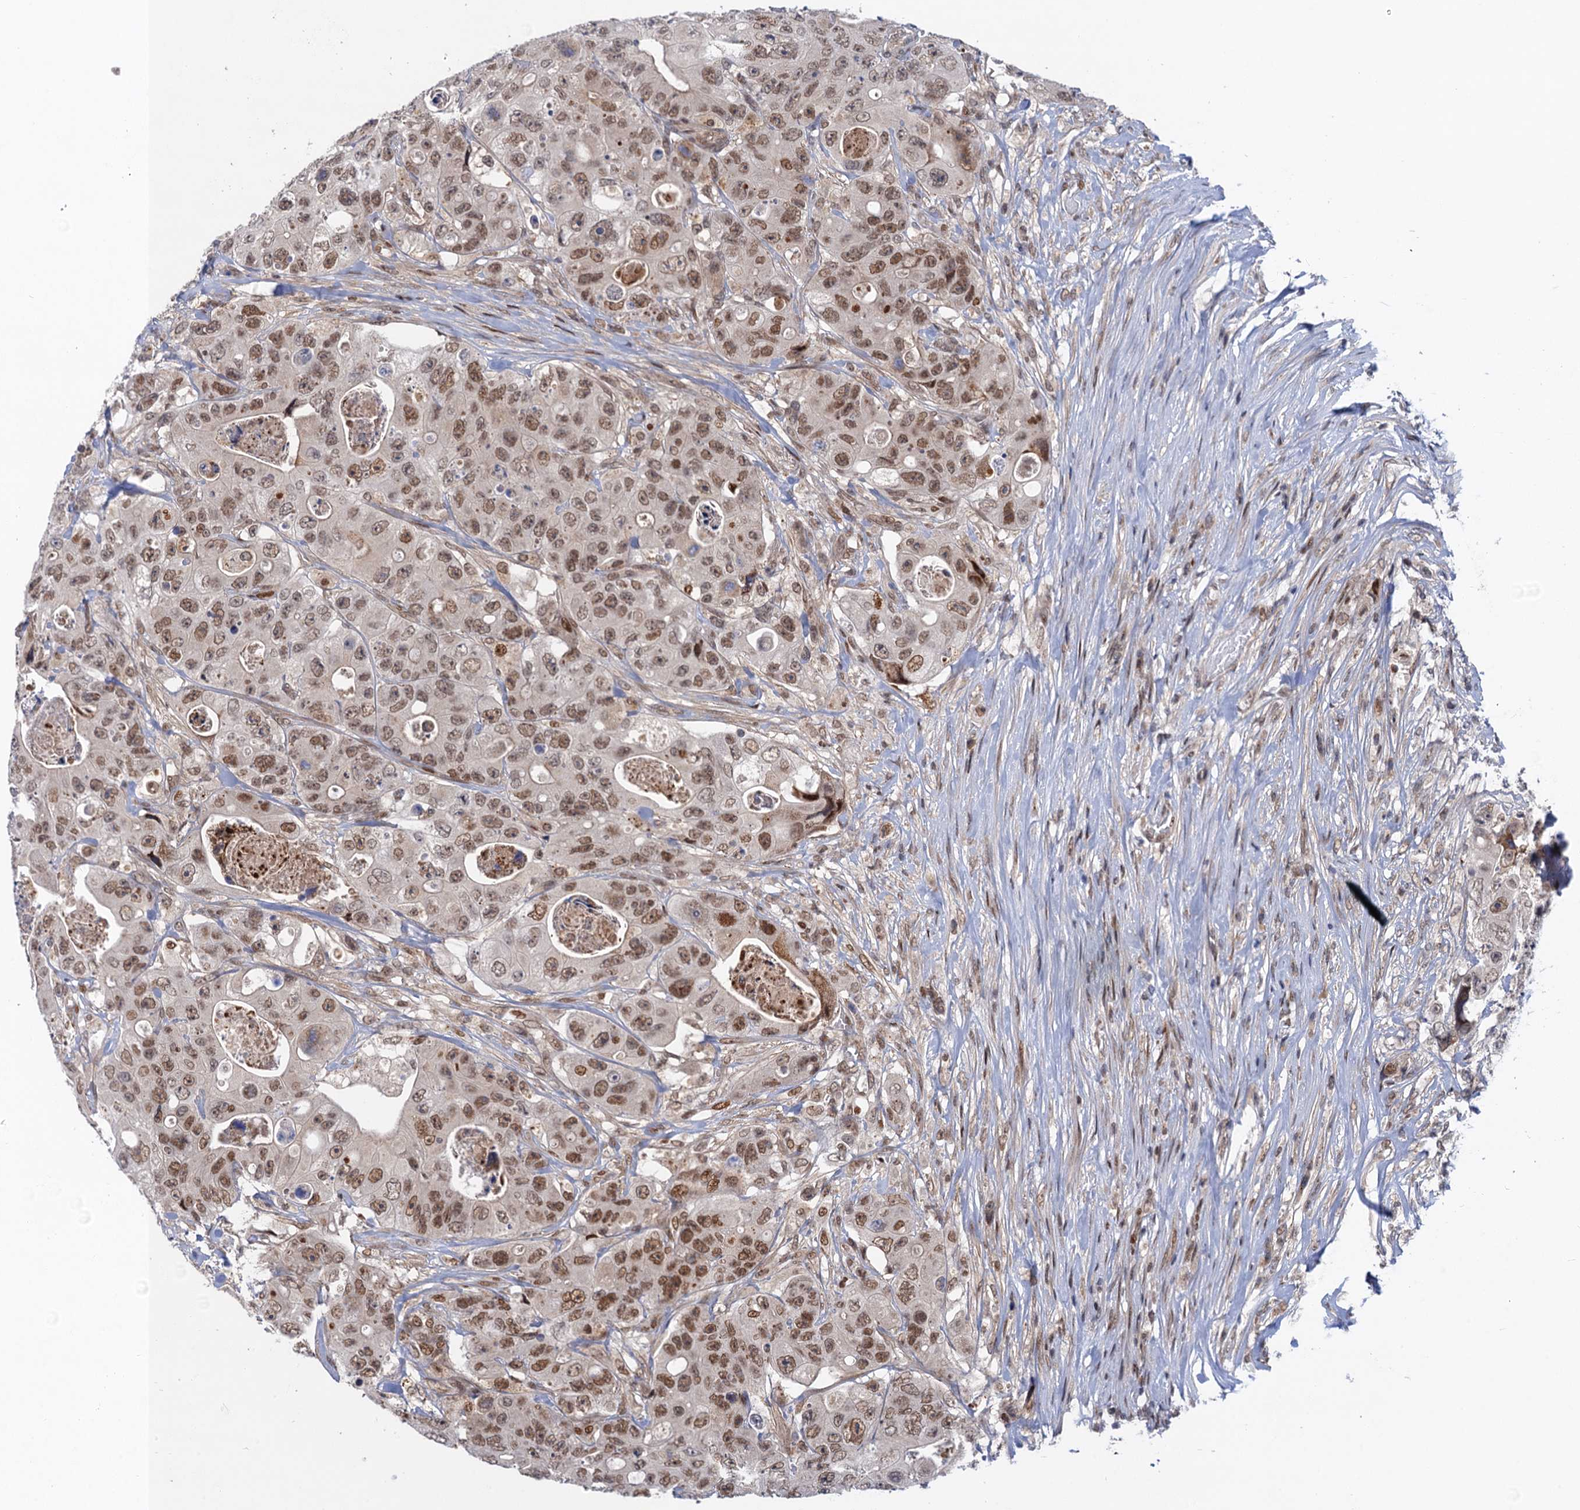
{"staining": {"intensity": "moderate", "quantity": ">75%", "location": "nuclear"}, "tissue": "colorectal cancer", "cell_type": "Tumor cells", "image_type": "cancer", "snomed": [{"axis": "morphology", "description": "Adenocarcinoma, NOS"}, {"axis": "topography", "description": "Colon"}], "caption": "This micrograph reveals immunohistochemistry (IHC) staining of adenocarcinoma (colorectal), with medium moderate nuclear positivity in about >75% of tumor cells.", "gene": "NEK8", "patient": {"sex": "female", "age": 46}}